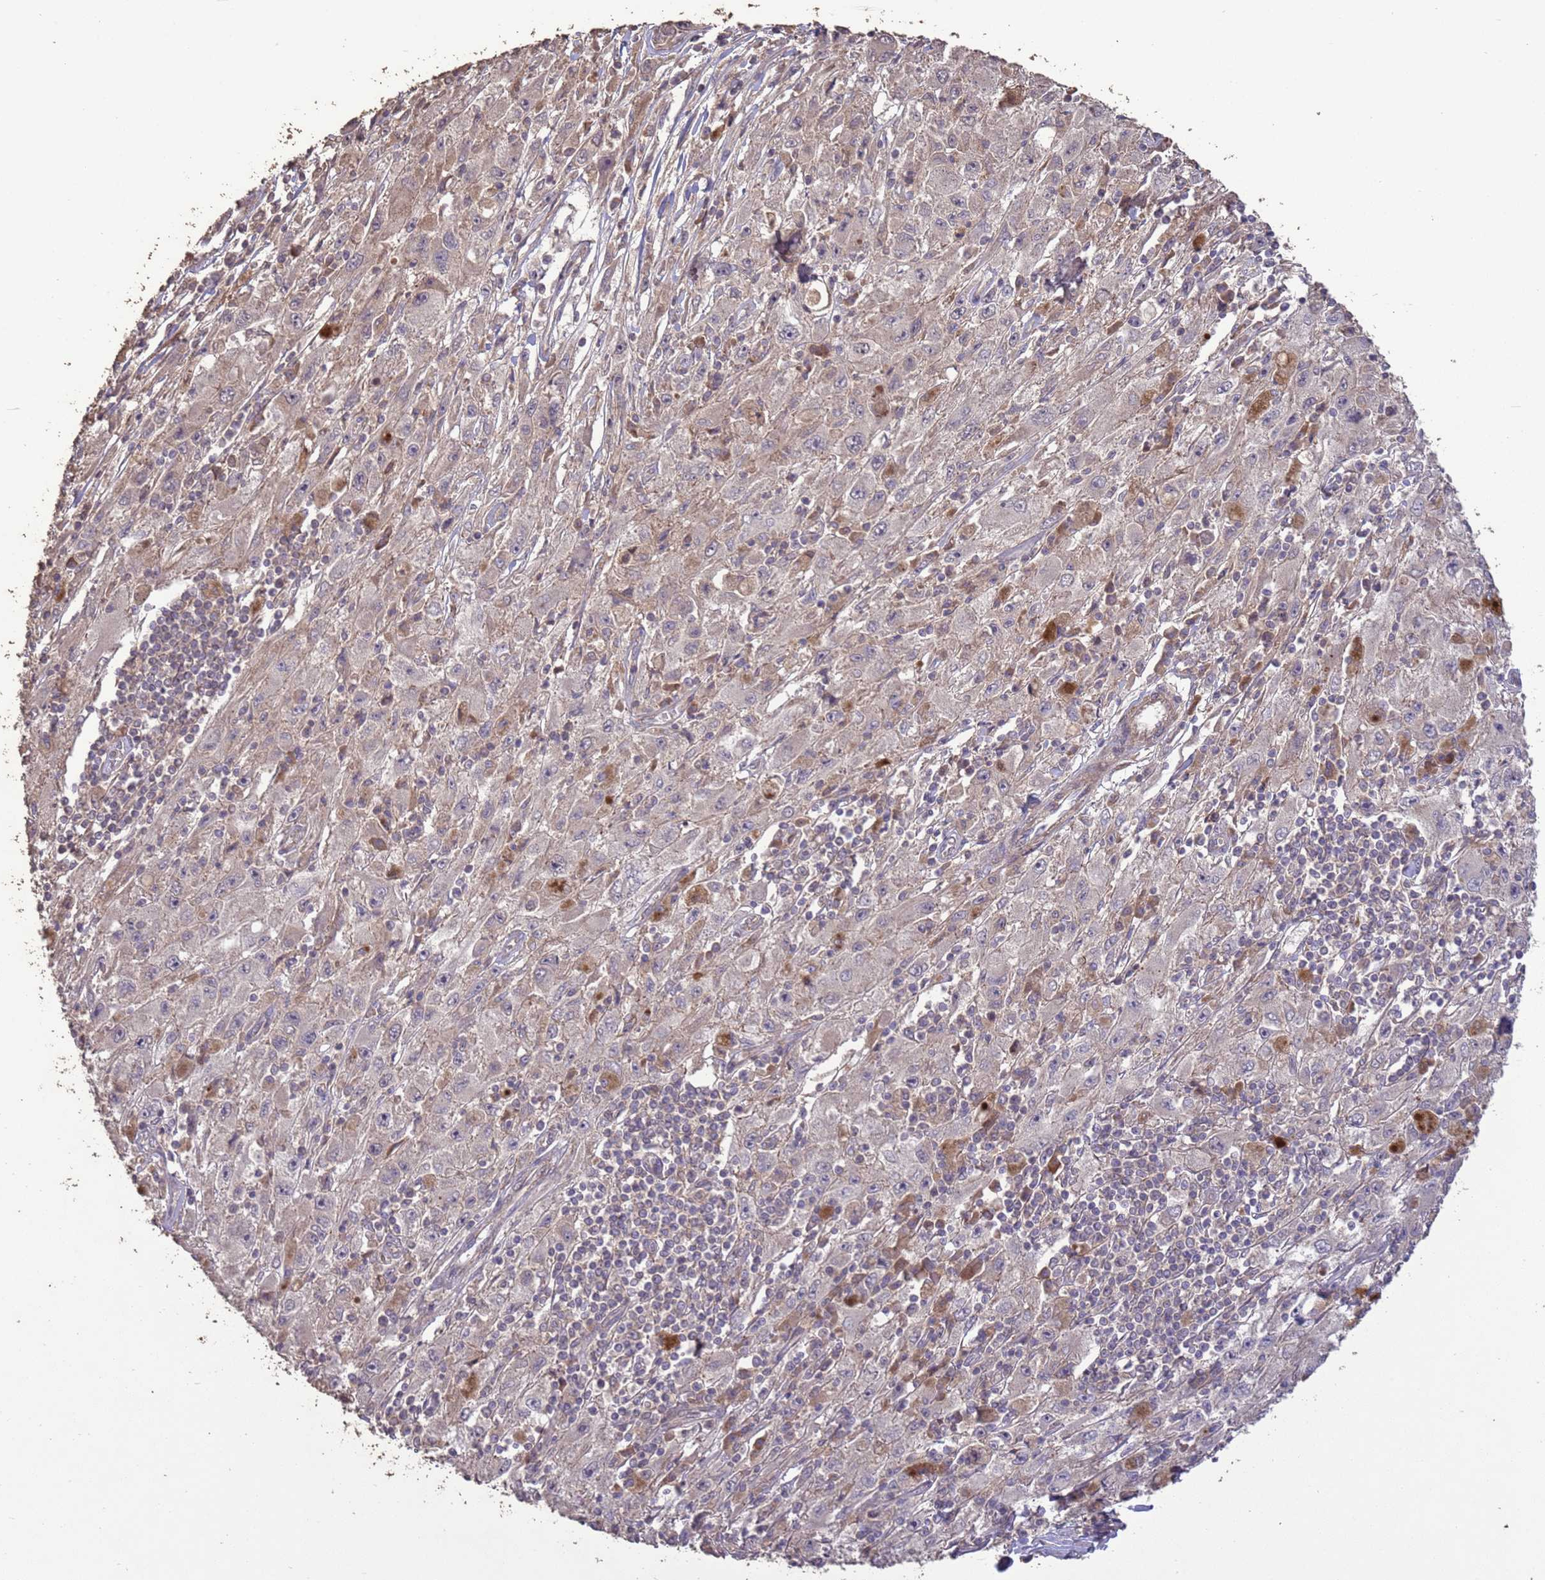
{"staining": {"intensity": "weak", "quantity": "<25%", "location": "cytoplasmic/membranous"}, "tissue": "melanoma", "cell_type": "Tumor cells", "image_type": "cancer", "snomed": [{"axis": "morphology", "description": "Malignant melanoma, Metastatic site"}, {"axis": "topography", "description": "Skin"}], "caption": "IHC of malignant melanoma (metastatic site) demonstrates no staining in tumor cells.", "gene": "SLC9B2", "patient": {"sex": "male", "age": 53}}